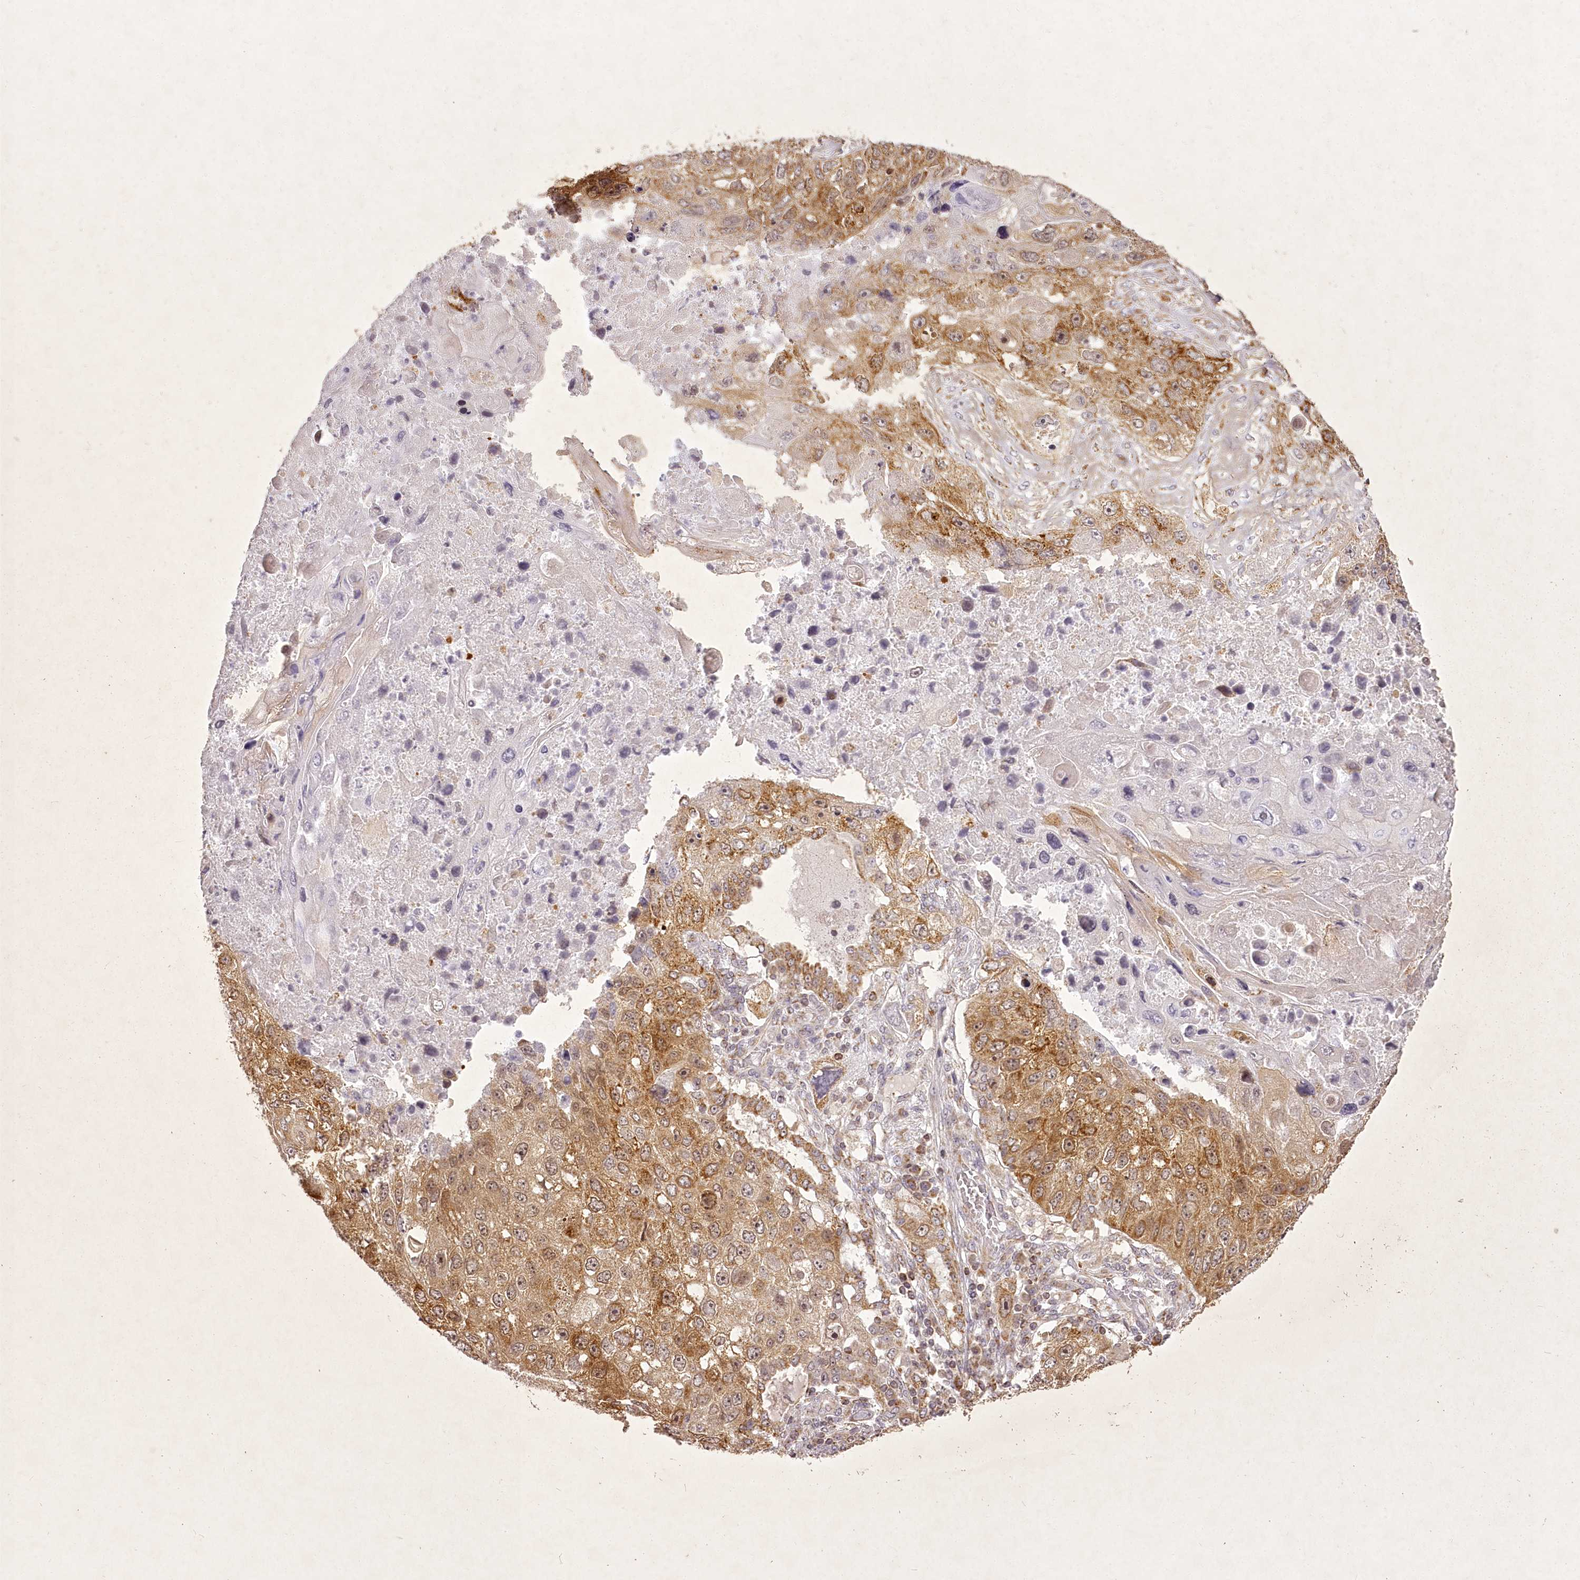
{"staining": {"intensity": "moderate", "quantity": ">75%", "location": "cytoplasmic/membranous,nuclear"}, "tissue": "lung cancer", "cell_type": "Tumor cells", "image_type": "cancer", "snomed": [{"axis": "morphology", "description": "Squamous cell carcinoma, NOS"}, {"axis": "topography", "description": "Lung"}], "caption": "A micrograph of human squamous cell carcinoma (lung) stained for a protein demonstrates moderate cytoplasmic/membranous and nuclear brown staining in tumor cells.", "gene": "CHCHD2", "patient": {"sex": "male", "age": 61}}